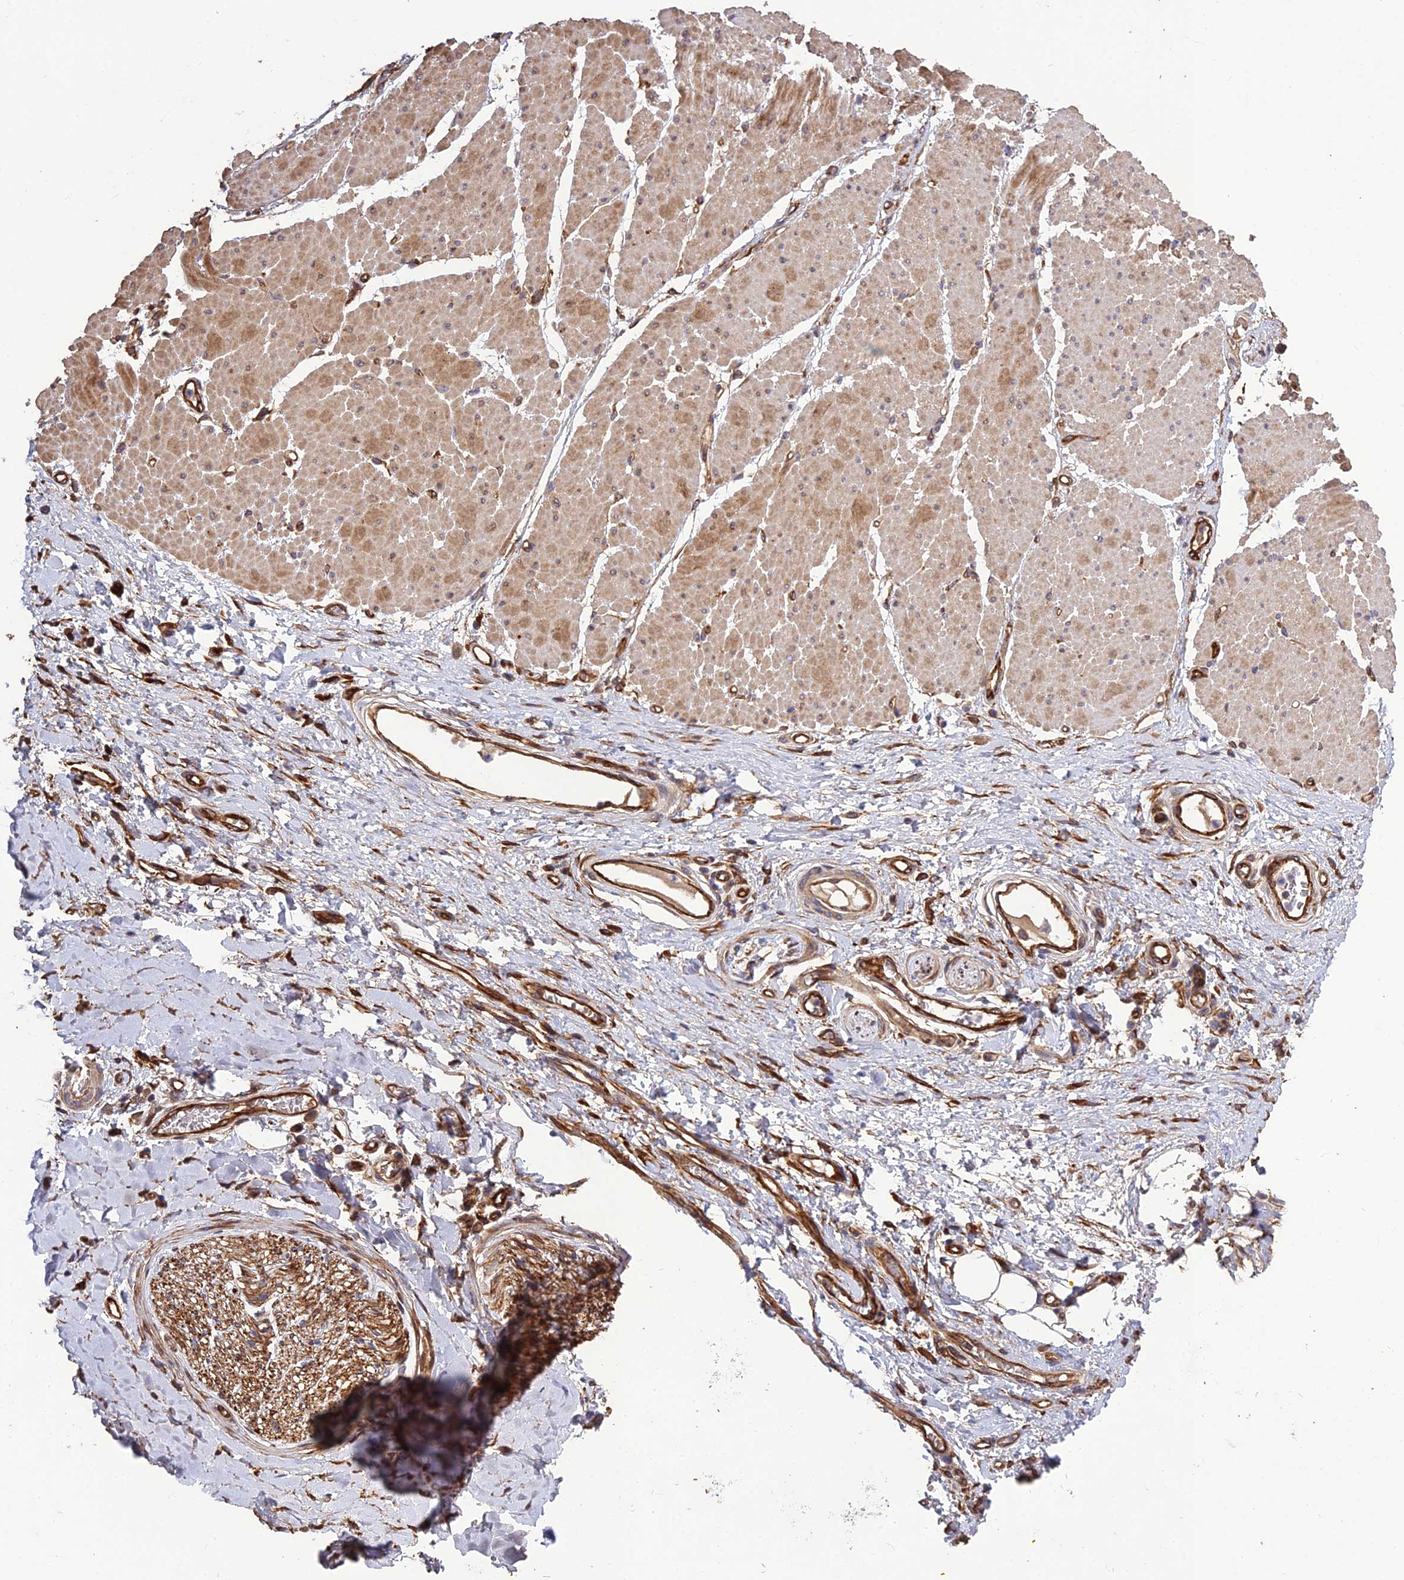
{"staining": {"intensity": "moderate", "quantity": "25%-75%", "location": "cytoplasmic/membranous"}, "tissue": "adipose tissue", "cell_type": "Adipocytes", "image_type": "normal", "snomed": [{"axis": "morphology", "description": "Normal tissue, NOS"}, {"axis": "morphology", "description": "Adenocarcinoma, NOS"}, {"axis": "topography", "description": "Esophagus"}, {"axis": "topography", "description": "Stomach, upper"}, {"axis": "topography", "description": "Peripheral nerve tissue"}], "caption": "Adipose tissue was stained to show a protein in brown. There is medium levels of moderate cytoplasmic/membranous staining in approximately 25%-75% of adipocytes. The staining is performed using DAB (3,3'-diaminobenzidine) brown chromogen to label protein expression. The nuclei are counter-stained blue using hematoxylin.", "gene": "CRTAP", "patient": {"sex": "male", "age": 62}}